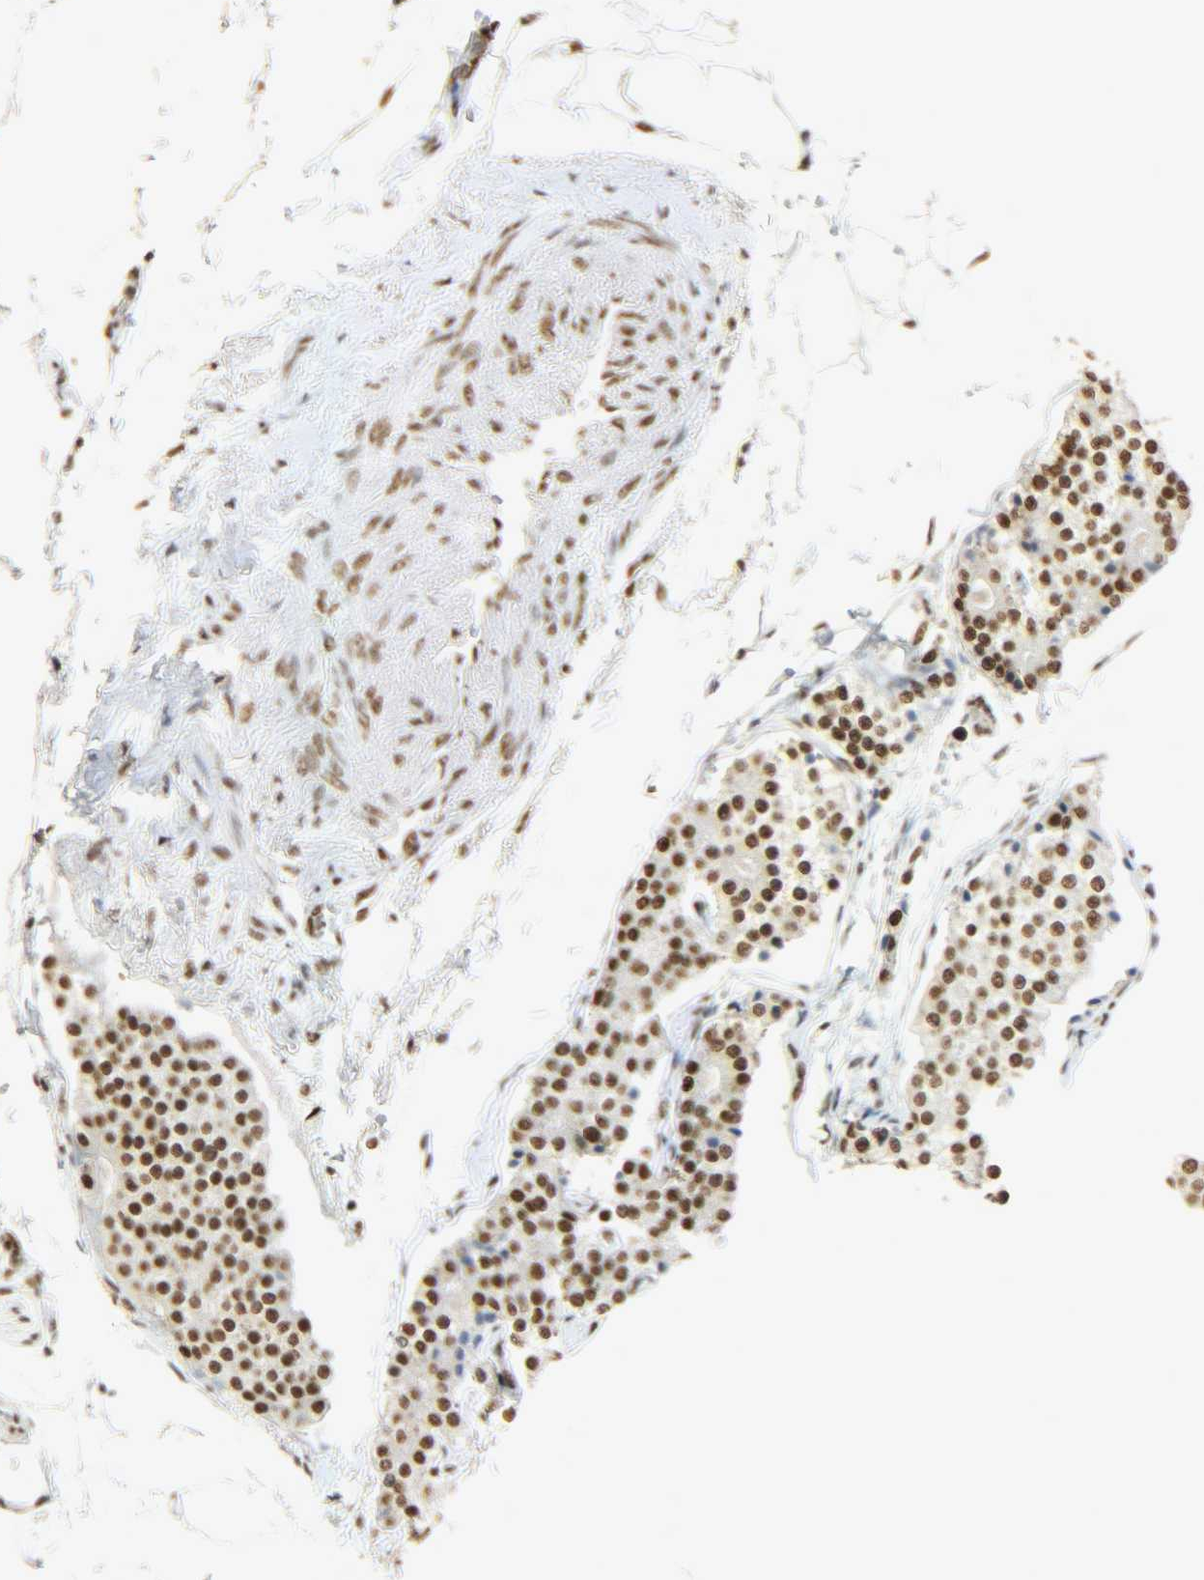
{"staining": {"intensity": "strong", "quantity": ">75%", "location": "nuclear"}, "tissue": "carcinoid", "cell_type": "Tumor cells", "image_type": "cancer", "snomed": [{"axis": "morphology", "description": "Carcinoid, malignant, NOS"}, {"axis": "topography", "description": "Colon"}], "caption": "Malignant carcinoid tissue shows strong nuclear expression in approximately >75% of tumor cells, visualized by immunohistochemistry. Immunohistochemistry (ihc) stains the protein of interest in brown and the nuclei are stained blue.", "gene": "KHDRBS1", "patient": {"sex": "female", "age": 61}}